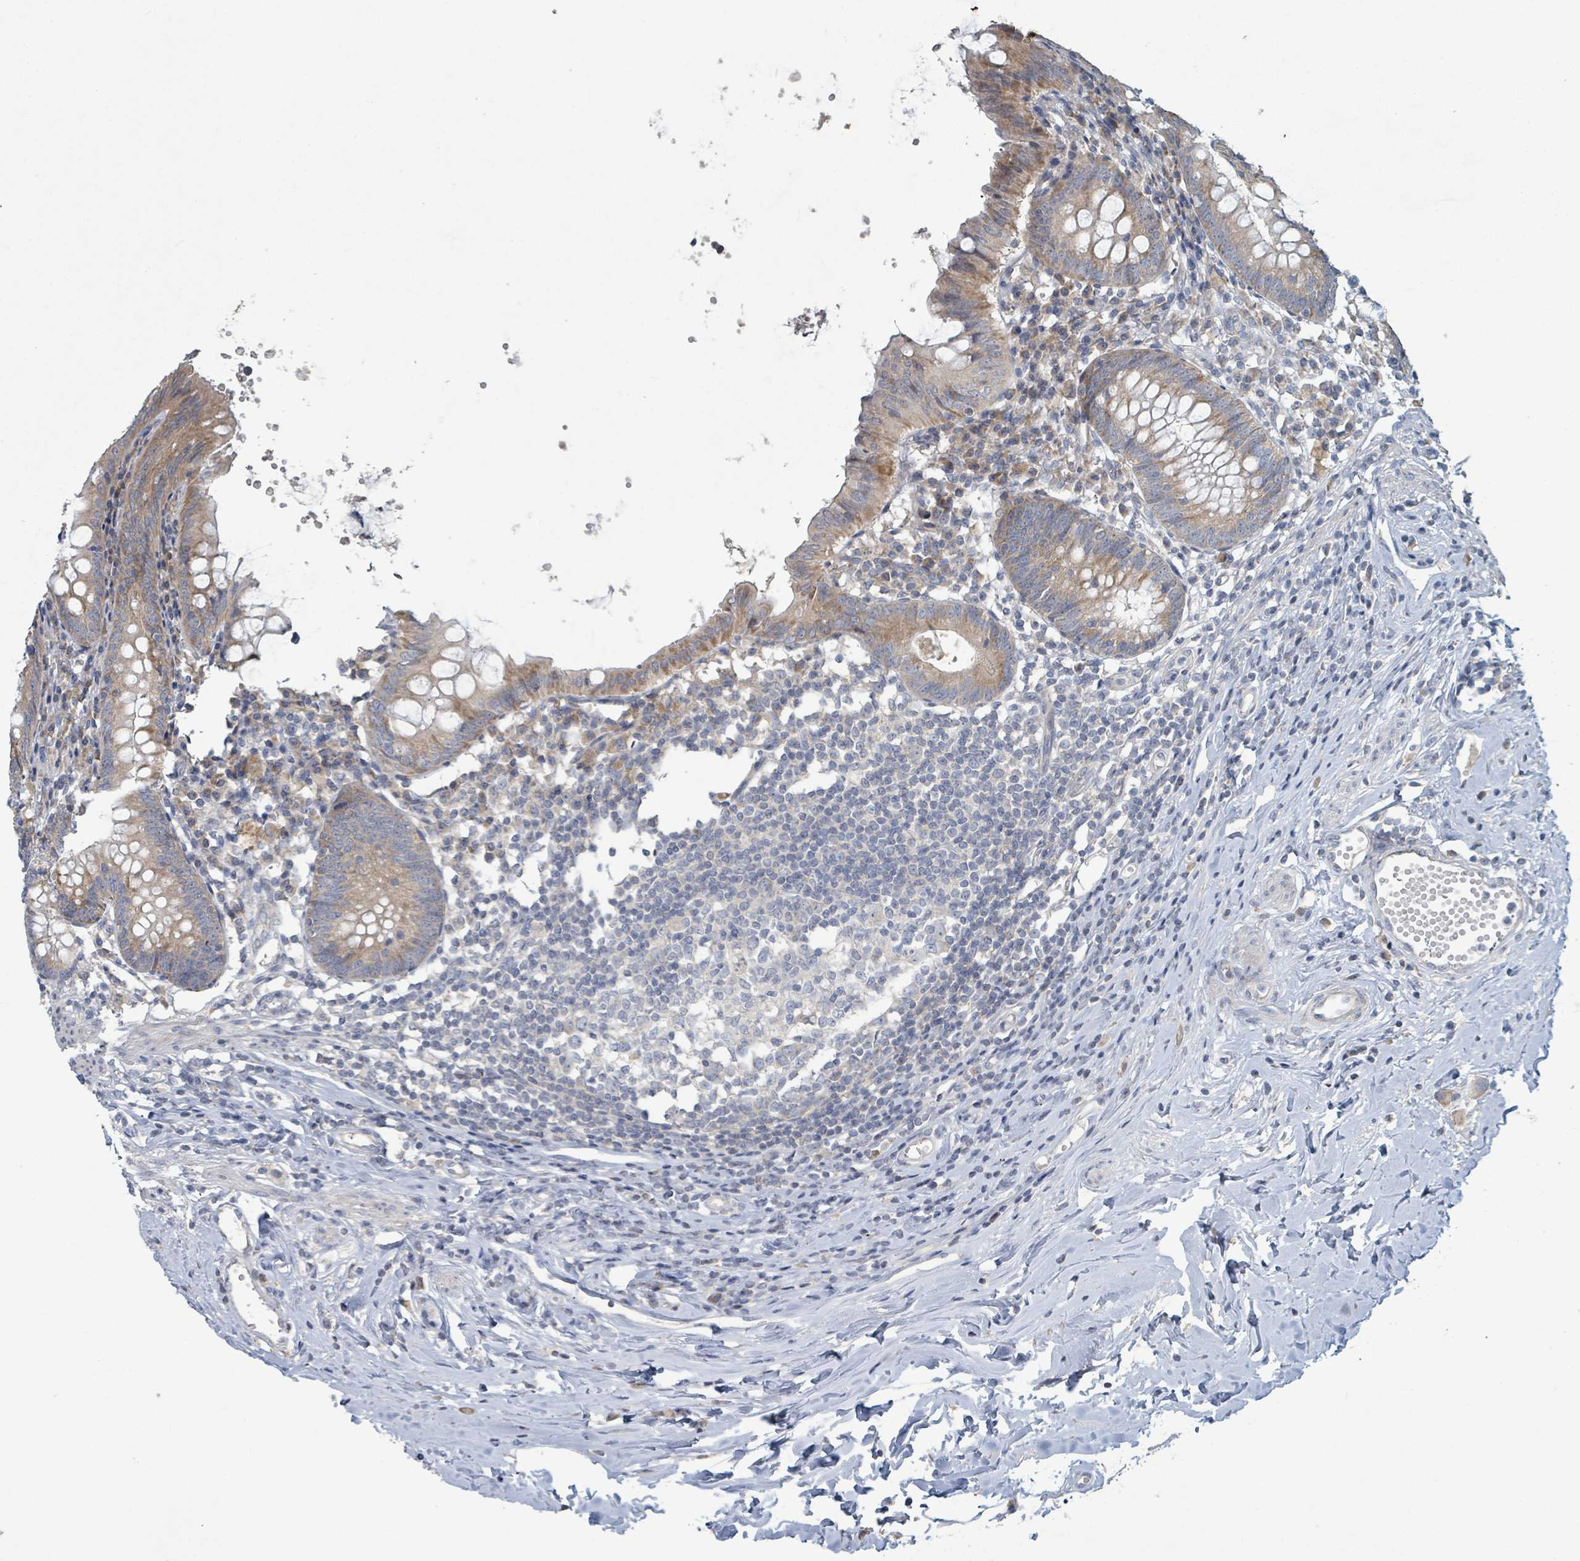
{"staining": {"intensity": "moderate", "quantity": ">75%", "location": "cytoplasmic/membranous"}, "tissue": "appendix", "cell_type": "Glandular cells", "image_type": "normal", "snomed": [{"axis": "morphology", "description": "Normal tissue, NOS"}, {"axis": "topography", "description": "Appendix"}], "caption": "This image displays immunohistochemistry (IHC) staining of unremarkable human appendix, with medium moderate cytoplasmic/membranous staining in approximately >75% of glandular cells.", "gene": "RPL32", "patient": {"sex": "female", "age": 54}}